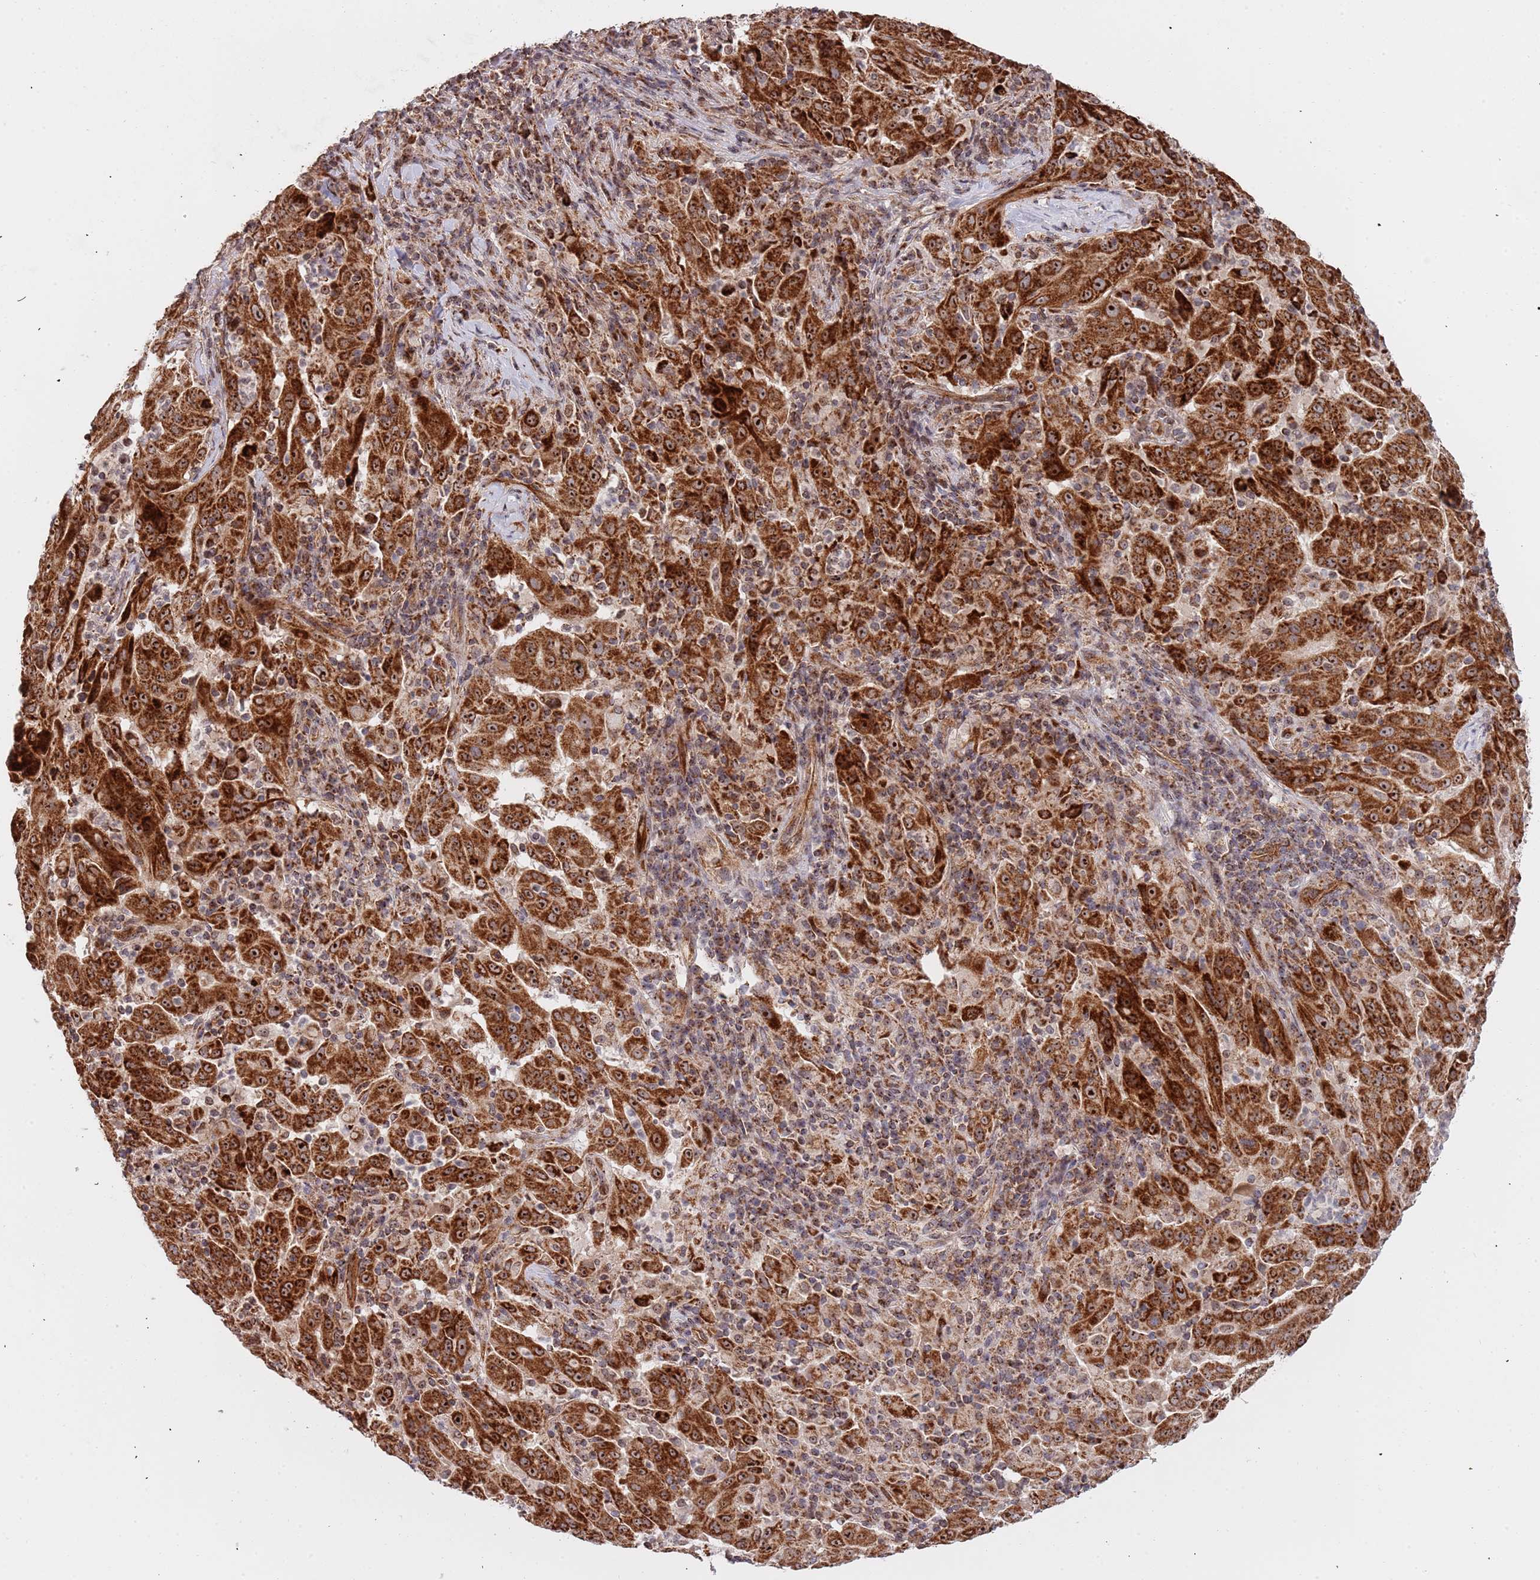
{"staining": {"intensity": "strong", "quantity": ">75%", "location": "cytoplasmic/membranous"}, "tissue": "pancreatic cancer", "cell_type": "Tumor cells", "image_type": "cancer", "snomed": [{"axis": "morphology", "description": "Adenocarcinoma, NOS"}, {"axis": "topography", "description": "Pancreas"}], "caption": "This is an image of IHC staining of adenocarcinoma (pancreatic), which shows strong staining in the cytoplasmic/membranous of tumor cells.", "gene": "DCHS1", "patient": {"sex": "male", "age": 63}}